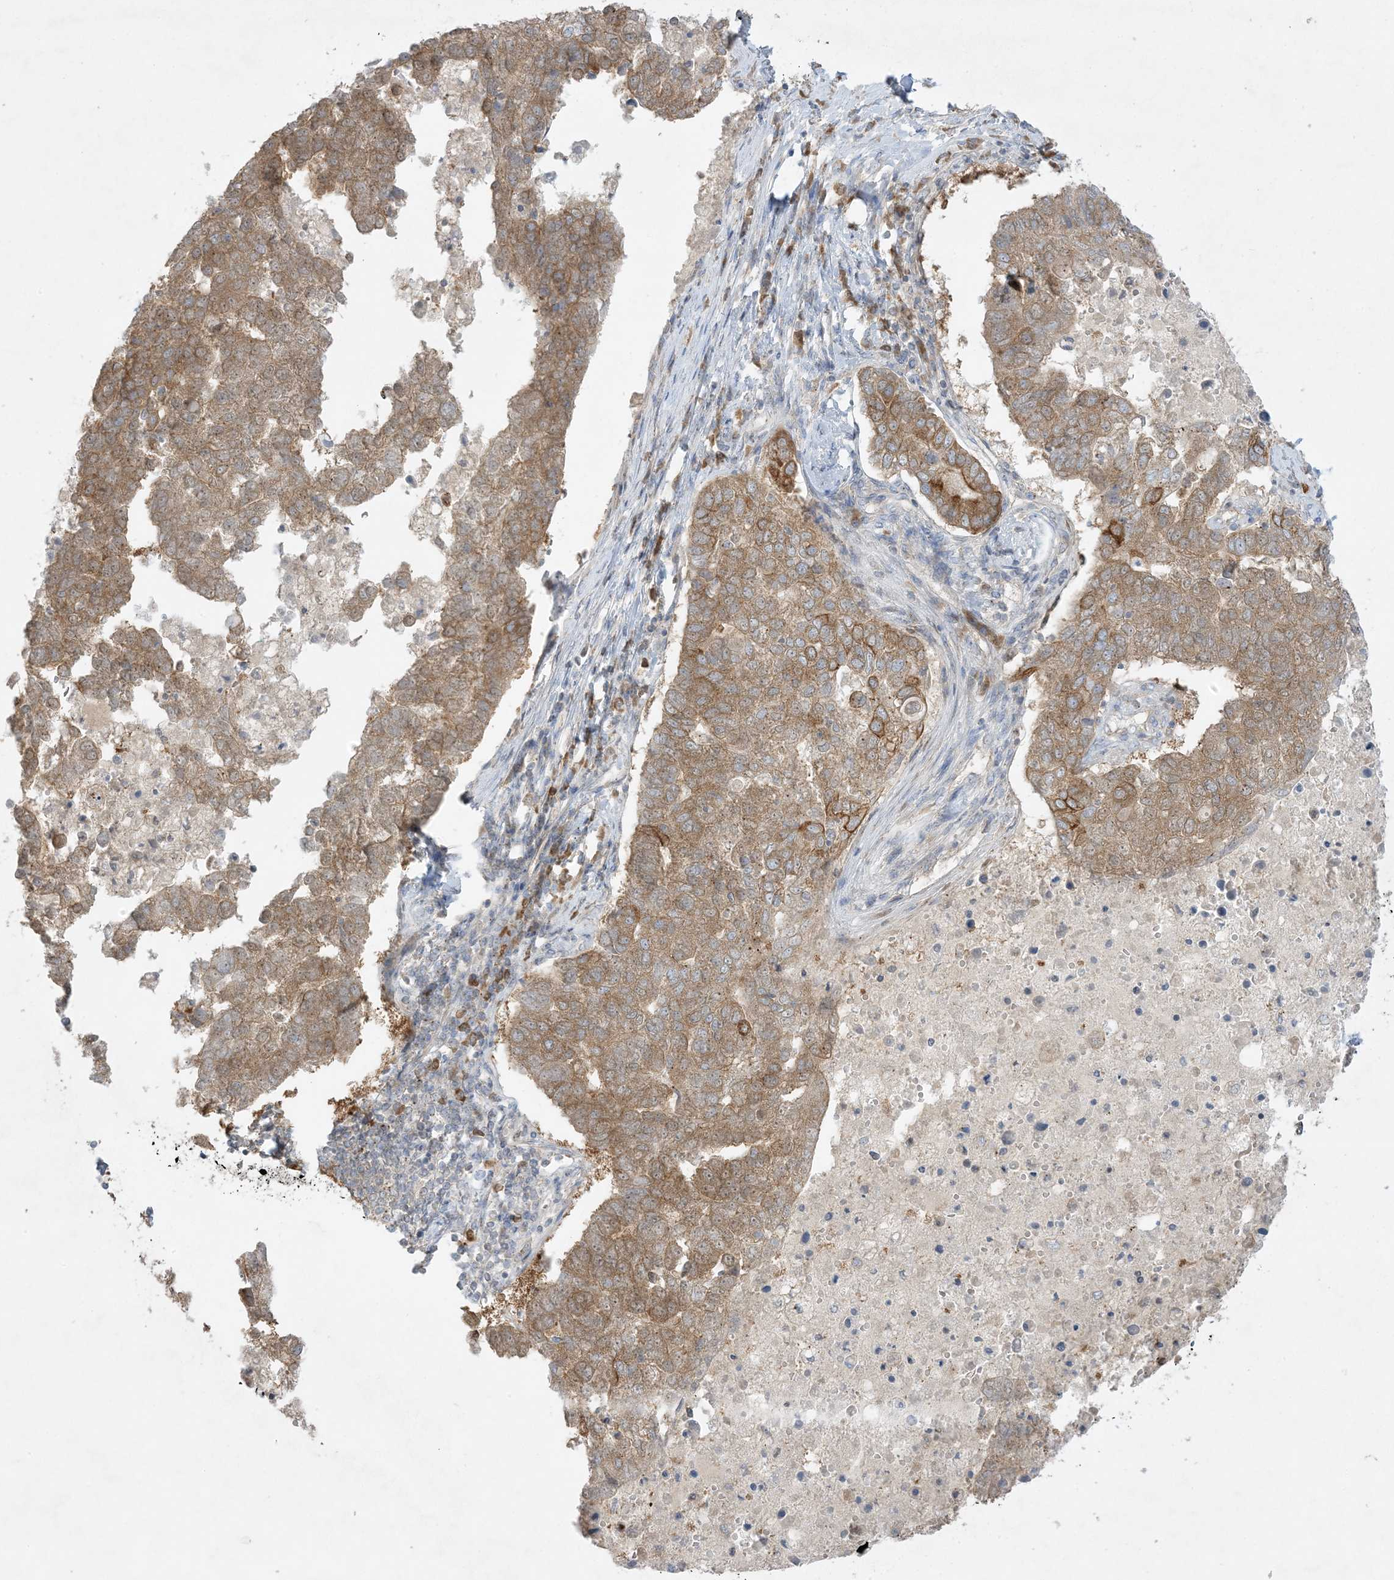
{"staining": {"intensity": "moderate", "quantity": ">75%", "location": "cytoplasmic/membranous"}, "tissue": "pancreatic cancer", "cell_type": "Tumor cells", "image_type": "cancer", "snomed": [{"axis": "morphology", "description": "Adenocarcinoma, NOS"}, {"axis": "topography", "description": "Pancreas"}], "caption": "IHC histopathology image of pancreatic cancer stained for a protein (brown), which displays medium levels of moderate cytoplasmic/membranous positivity in about >75% of tumor cells.", "gene": "RPP40", "patient": {"sex": "female", "age": 61}}